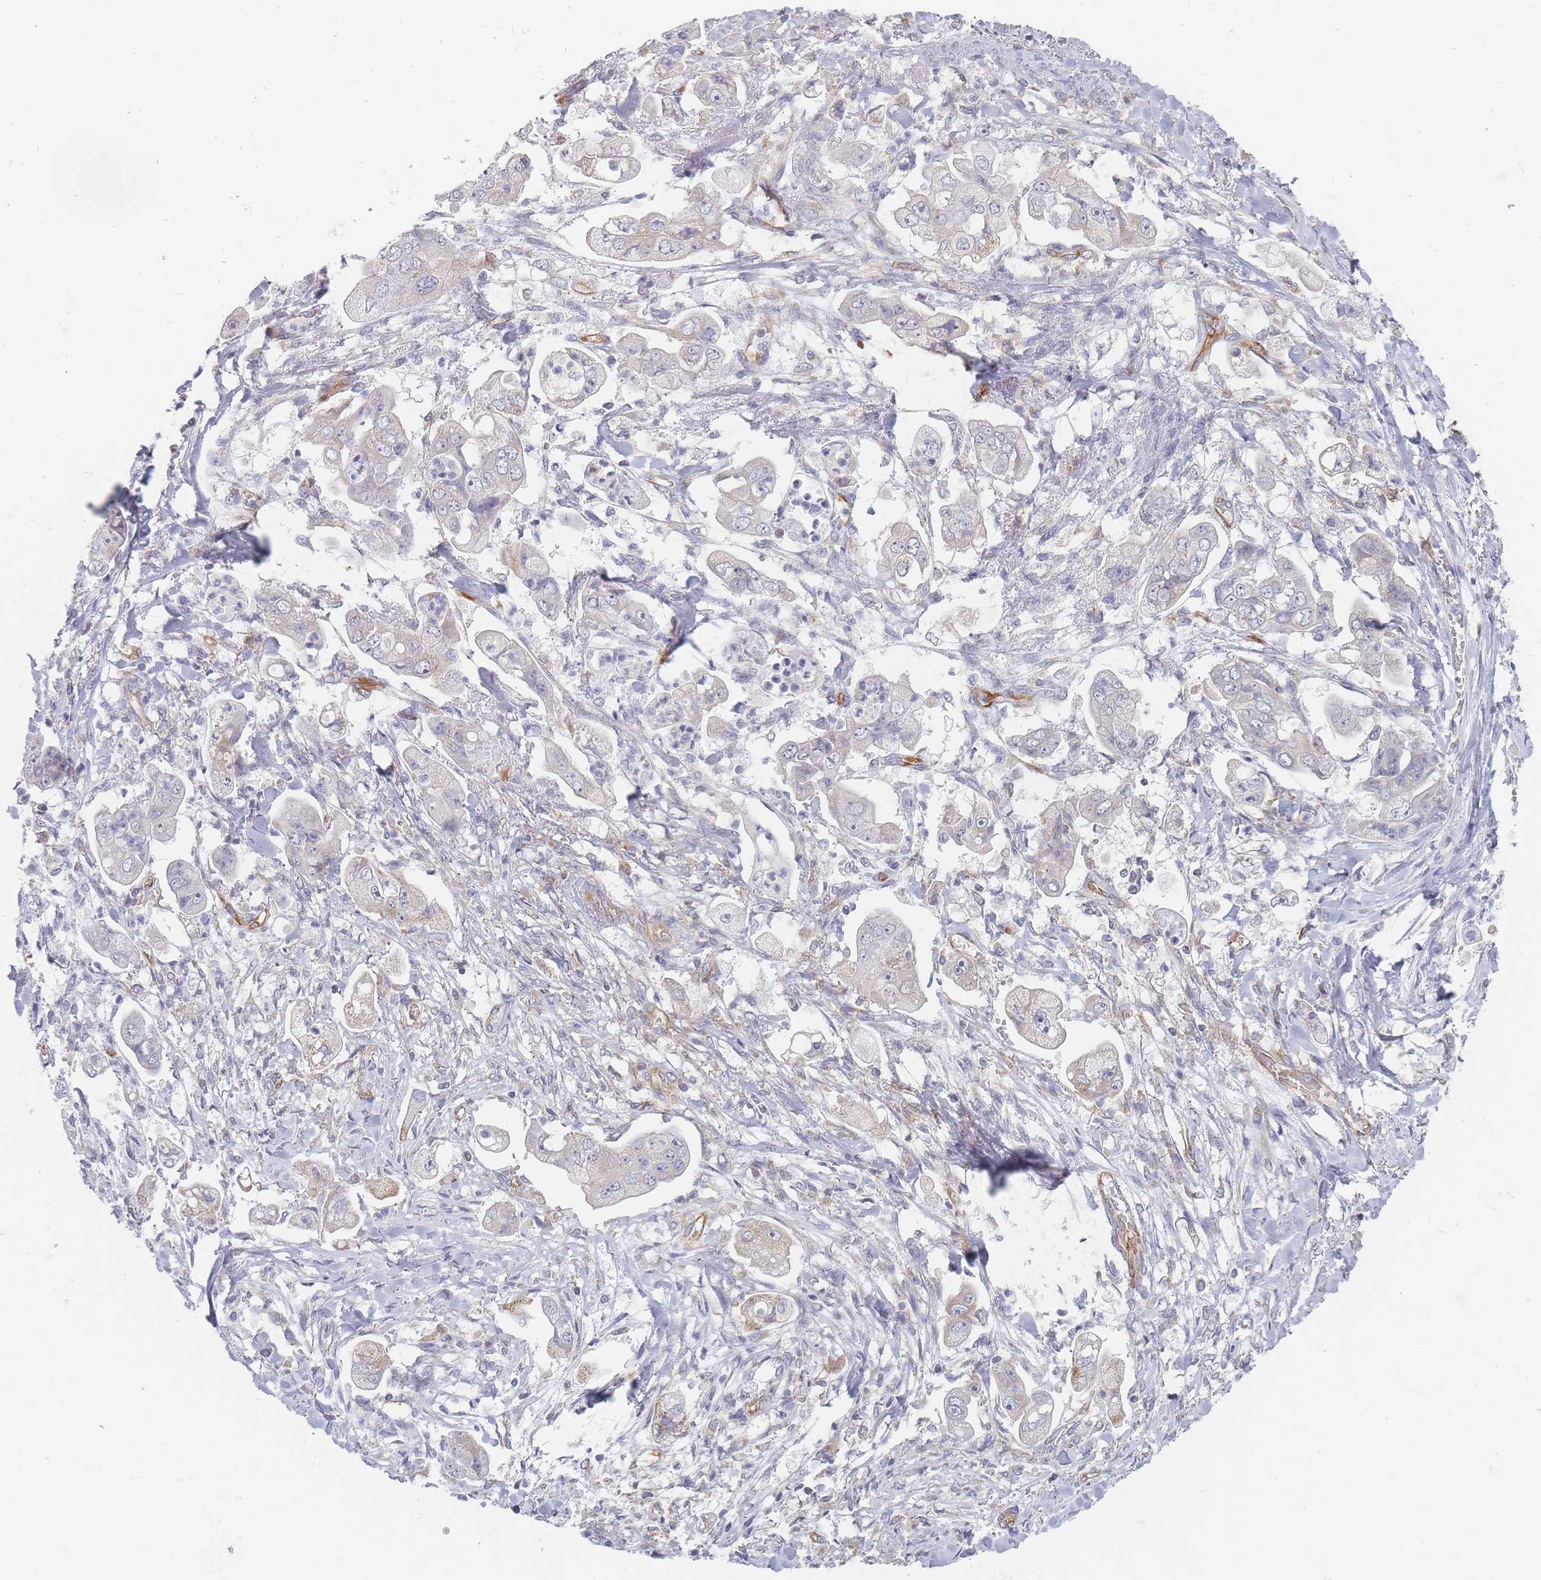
{"staining": {"intensity": "moderate", "quantity": "25%-75%", "location": "cytoplasmic/membranous"}, "tissue": "stomach cancer", "cell_type": "Tumor cells", "image_type": "cancer", "snomed": [{"axis": "morphology", "description": "Adenocarcinoma, NOS"}, {"axis": "topography", "description": "Stomach"}], "caption": "Immunohistochemistry (IHC) image of neoplastic tissue: human stomach cancer stained using immunohistochemistry displays medium levels of moderate protein expression localized specifically in the cytoplasmic/membranous of tumor cells, appearing as a cytoplasmic/membranous brown color.", "gene": "MAP1S", "patient": {"sex": "male", "age": 62}}